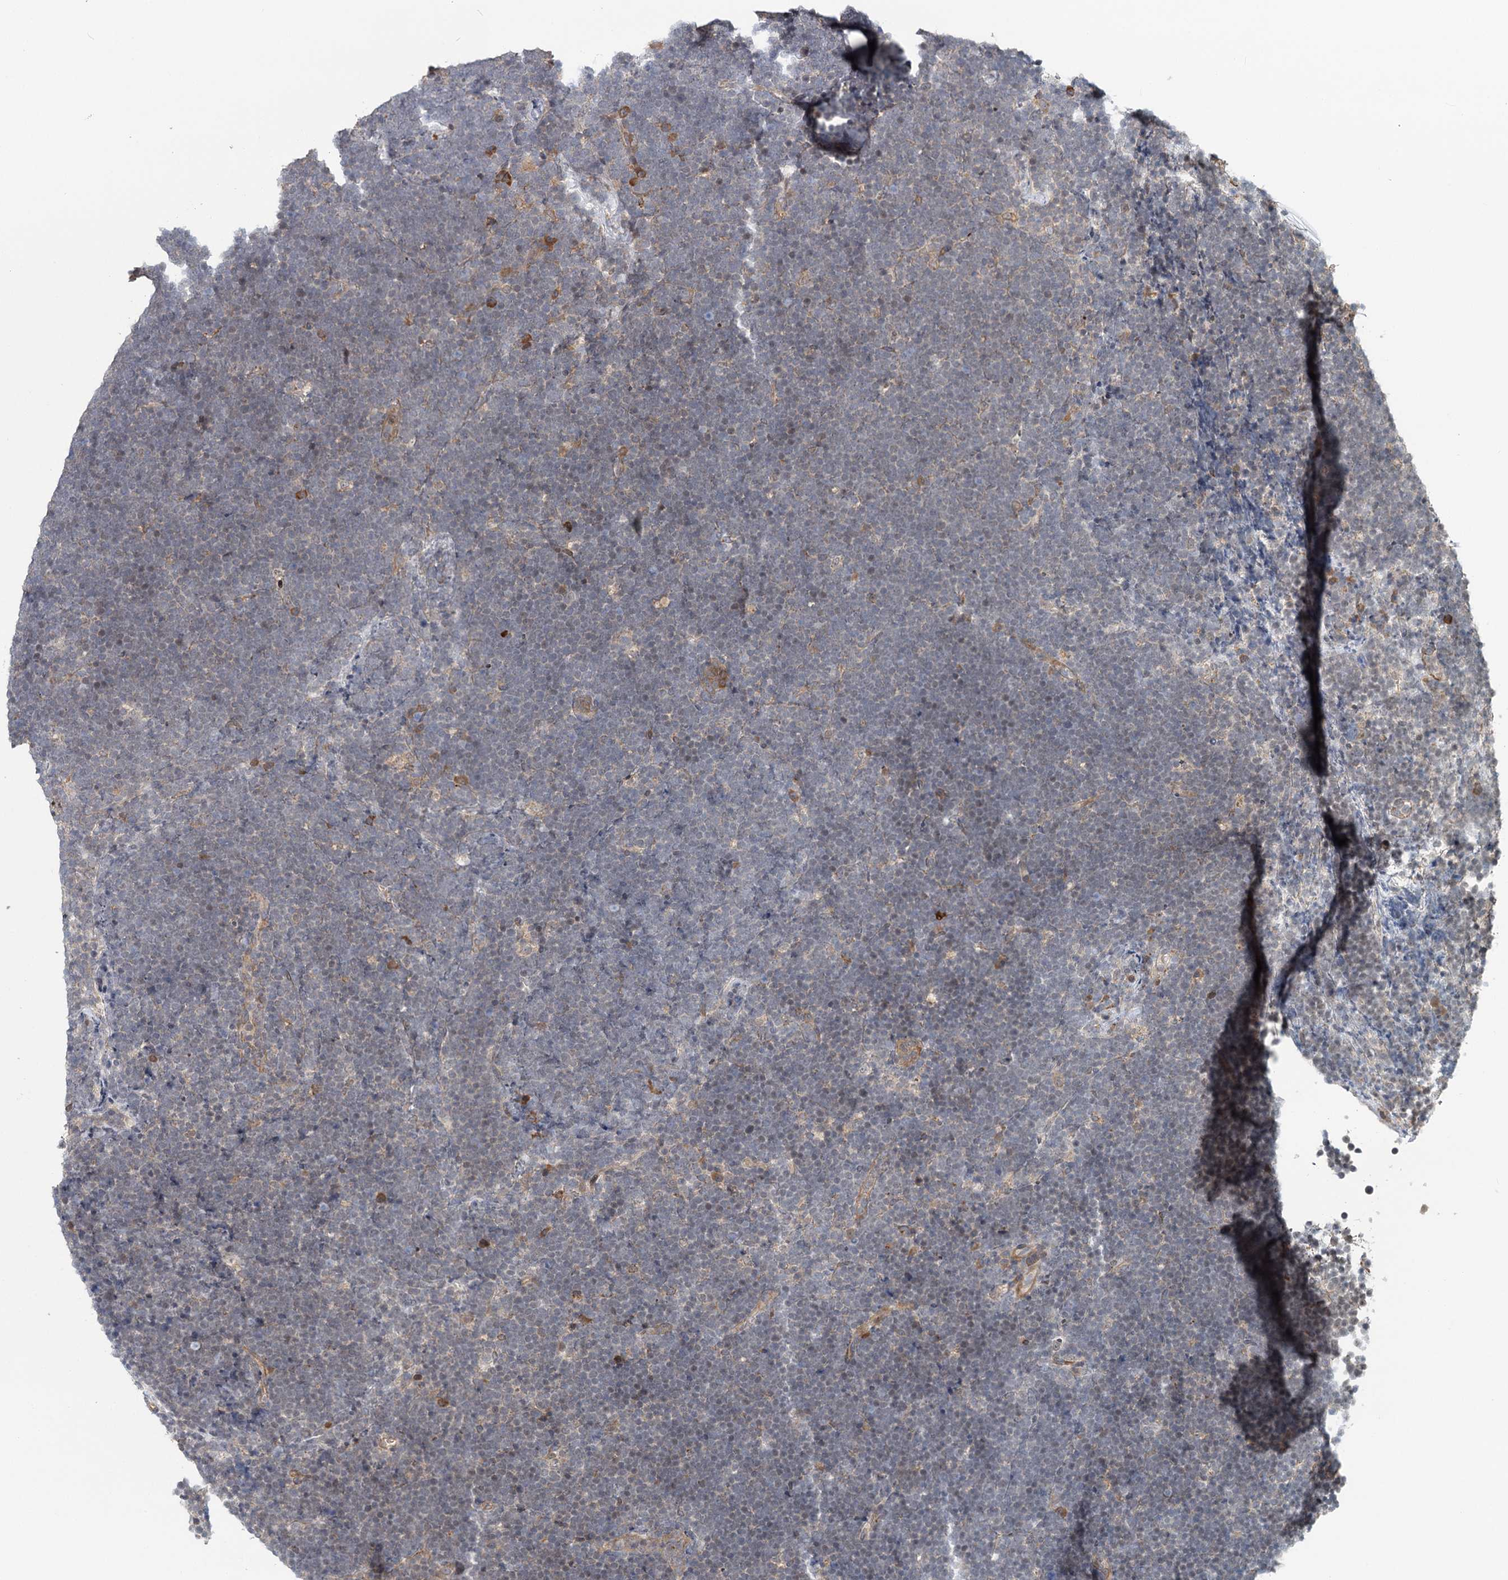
{"staining": {"intensity": "negative", "quantity": "none", "location": "none"}, "tissue": "lymphoma", "cell_type": "Tumor cells", "image_type": "cancer", "snomed": [{"axis": "morphology", "description": "Malignant lymphoma, non-Hodgkin's type, High grade"}, {"axis": "topography", "description": "Lymph node"}], "caption": "Micrograph shows no protein positivity in tumor cells of lymphoma tissue.", "gene": "RNF111", "patient": {"sex": "male", "age": 13}}